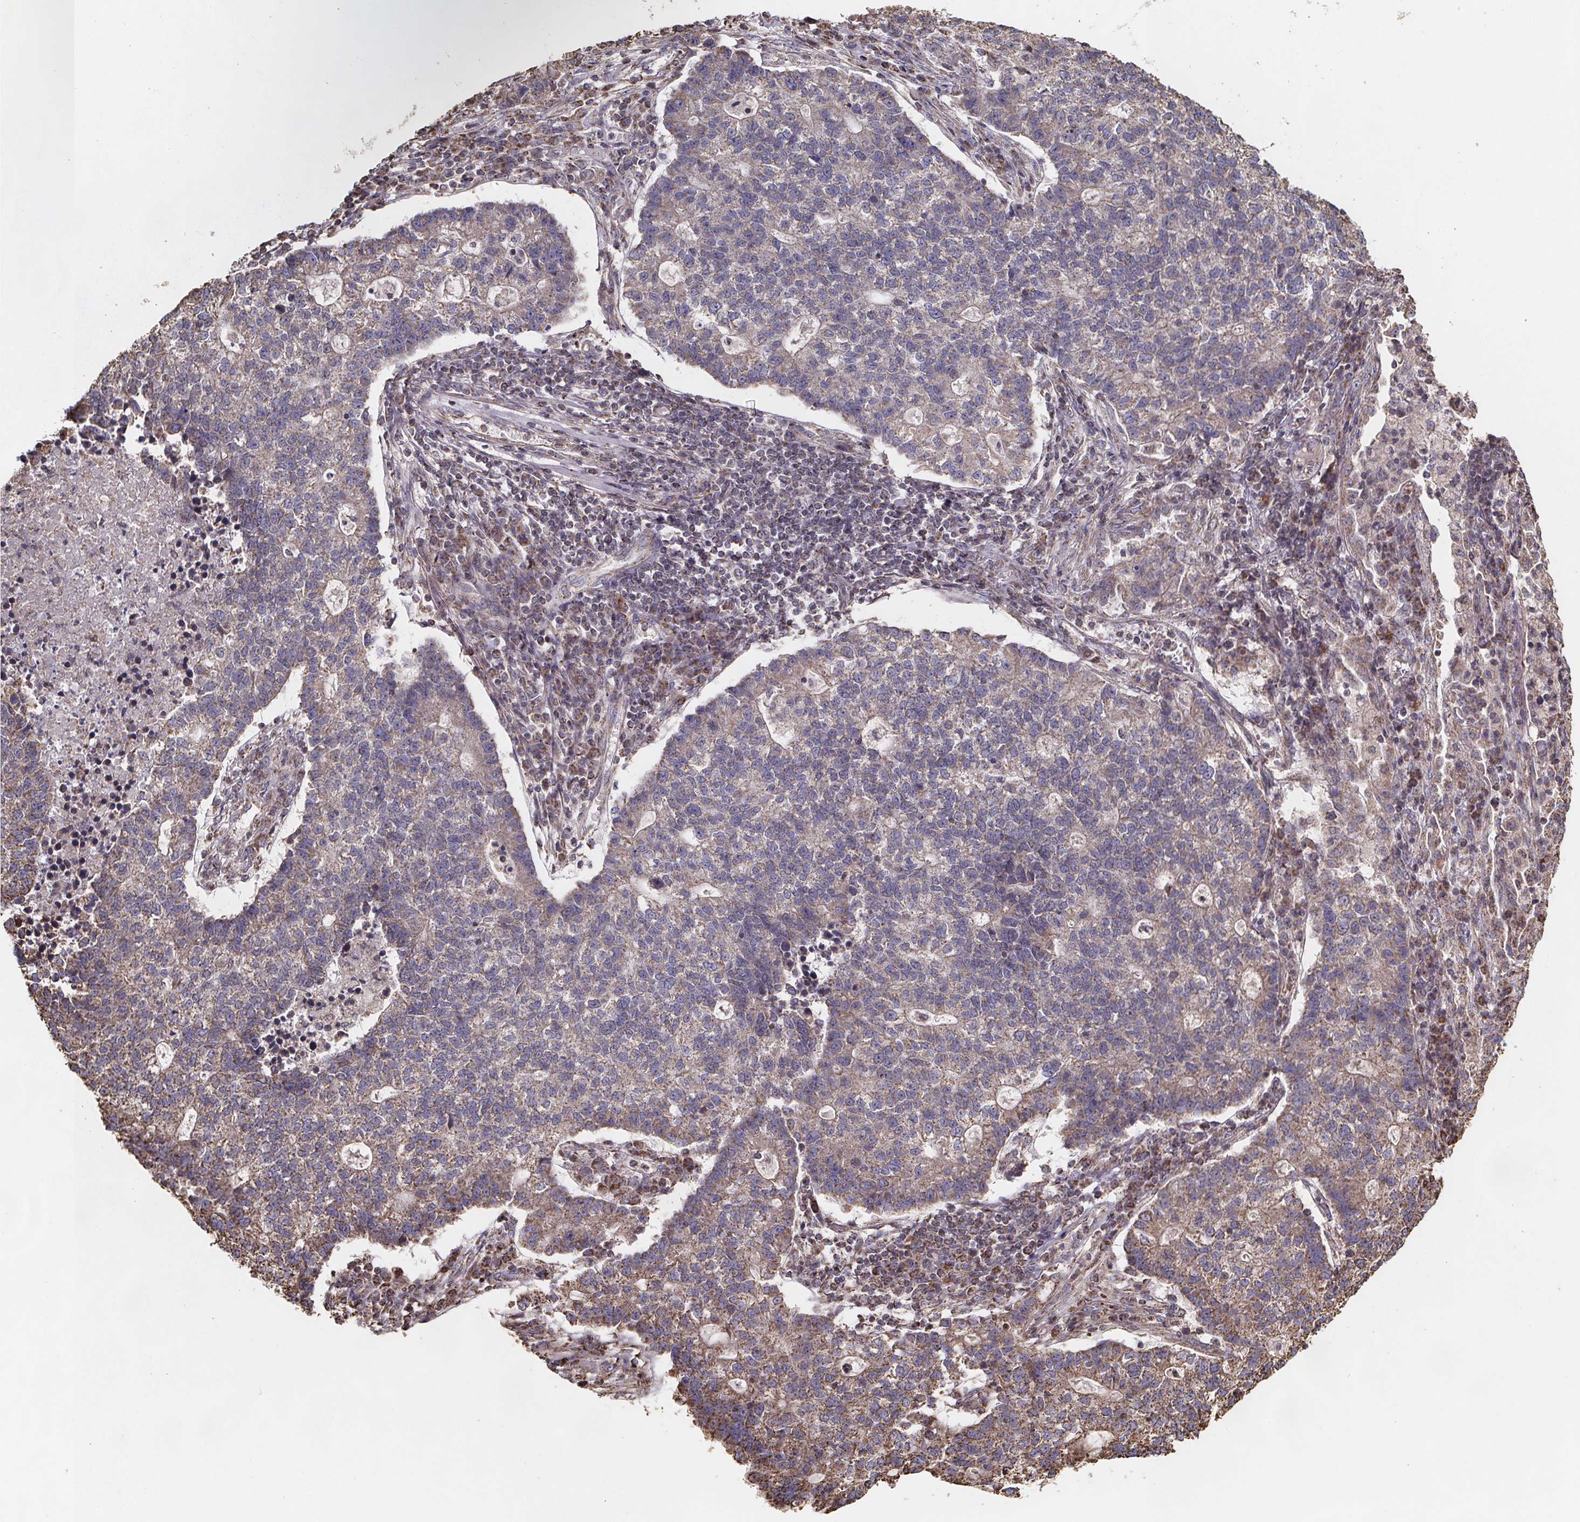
{"staining": {"intensity": "weak", "quantity": "25%-75%", "location": "cytoplasmic/membranous"}, "tissue": "lung cancer", "cell_type": "Tumor cells", "image_type": "cancer", "snomed": [{"axis": "morphology", "description": "Adenocarcinoma, NOS"}, {"axis": "topography", "description": "Lung"}], "caption": "Weak cytoplasmic/membranous protein positivity is appreciated in approximately 25%-75% of tumor cells in adenocarcinoma (lung).", "gene": "SLC35D2", "patient": {"sex": "male", "age": 57}}